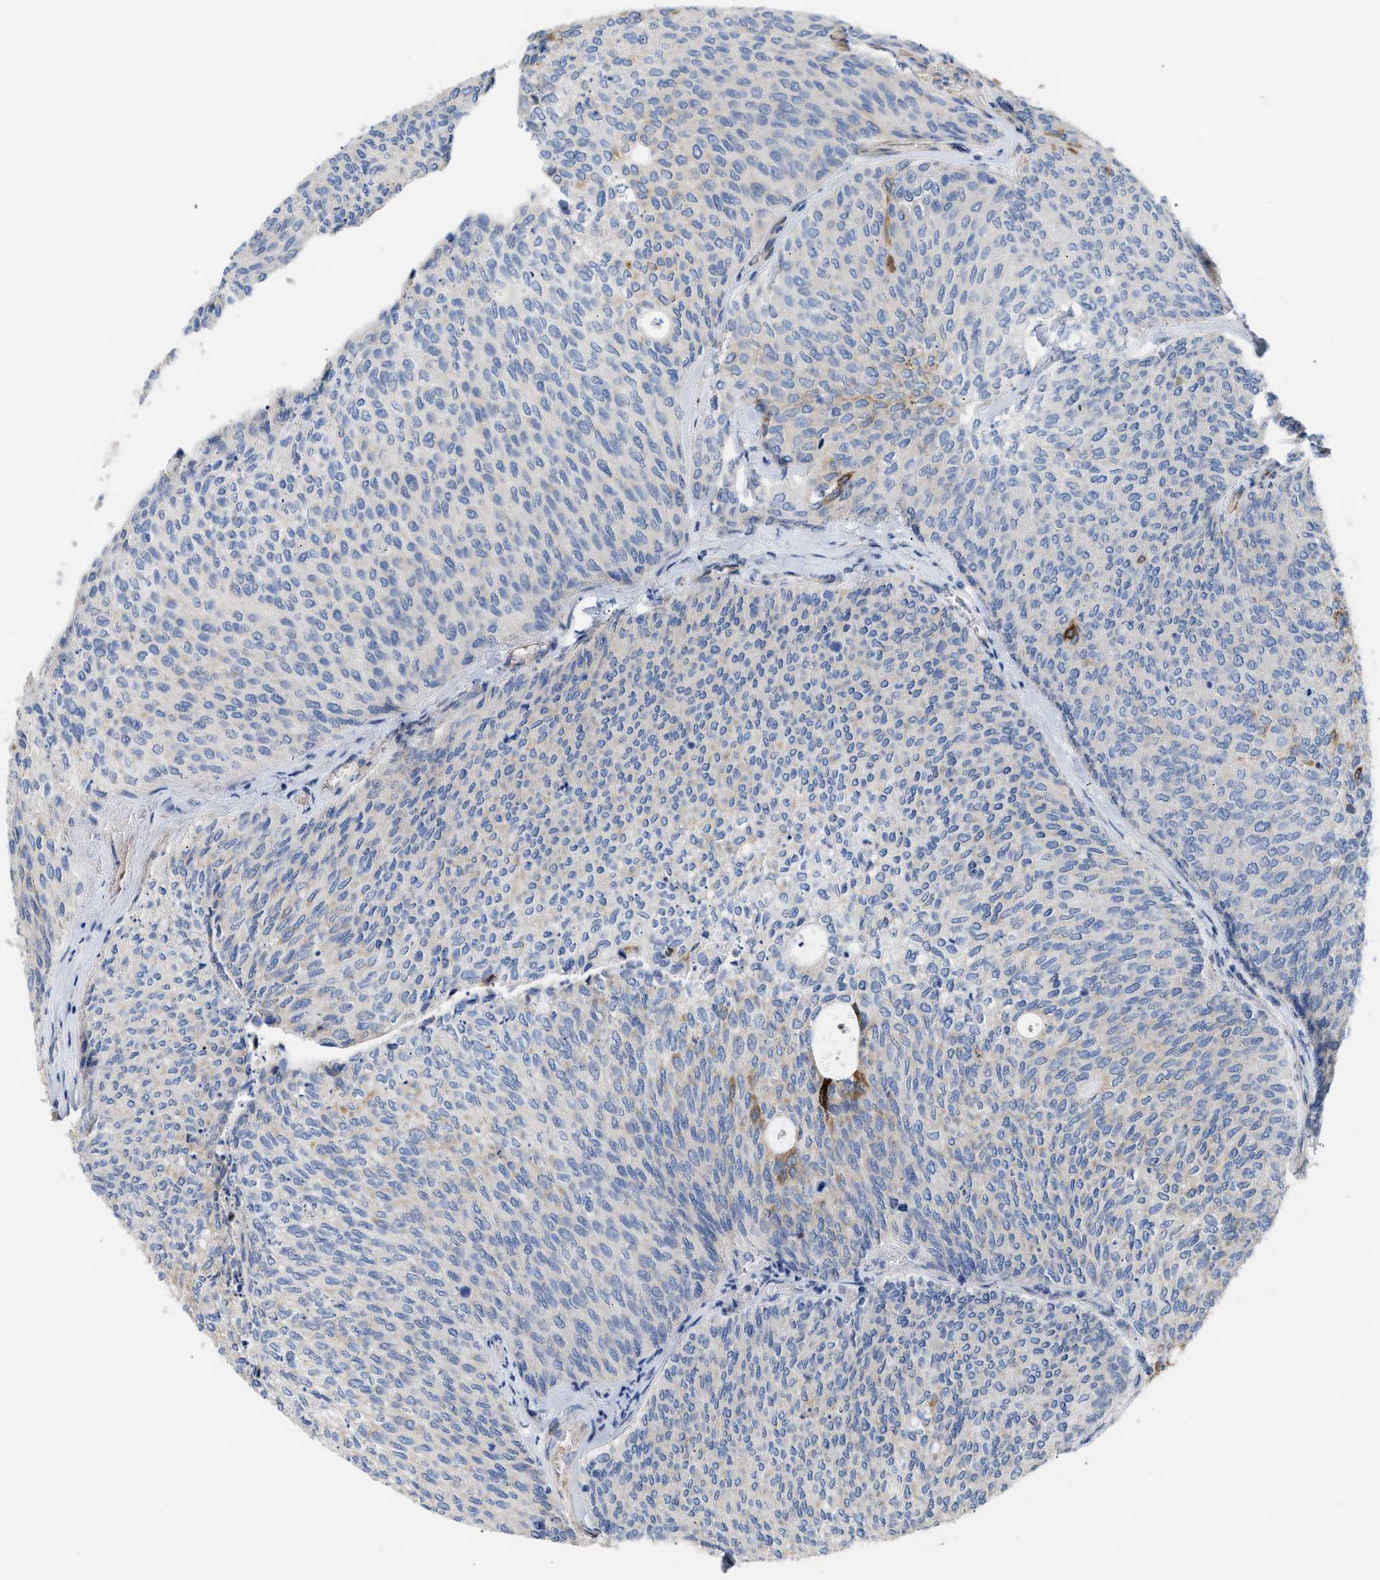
{"staining": {"intensity": "moderate", "quantity": "<25%", "location": "cytoplasmic/membranous"}, "tissue": "urothelial cancer", "cell_type": "Tumor cells", "image_type": "cancer", "snomed": [{"axis": "morphology", "description": "Urothelial carcinoma, Low grade"}, {"axis": "topography", "description": "Urinary bladder"}], "caption": "High-magnification brightfield microscopy of urothelial cancer stained with DAB (3,3'-diaminobenzidine) (brown) and counterstained with hematoxylin (blue). tumor cells exhibit moderate cytoplasmic/membranous staining is seen in approximately<25% of cells. Ihc stains the protein in brown and the nuclei are stained blue.", "gene": "TFPI", "patient": {"sex": "female", "age": 79}}